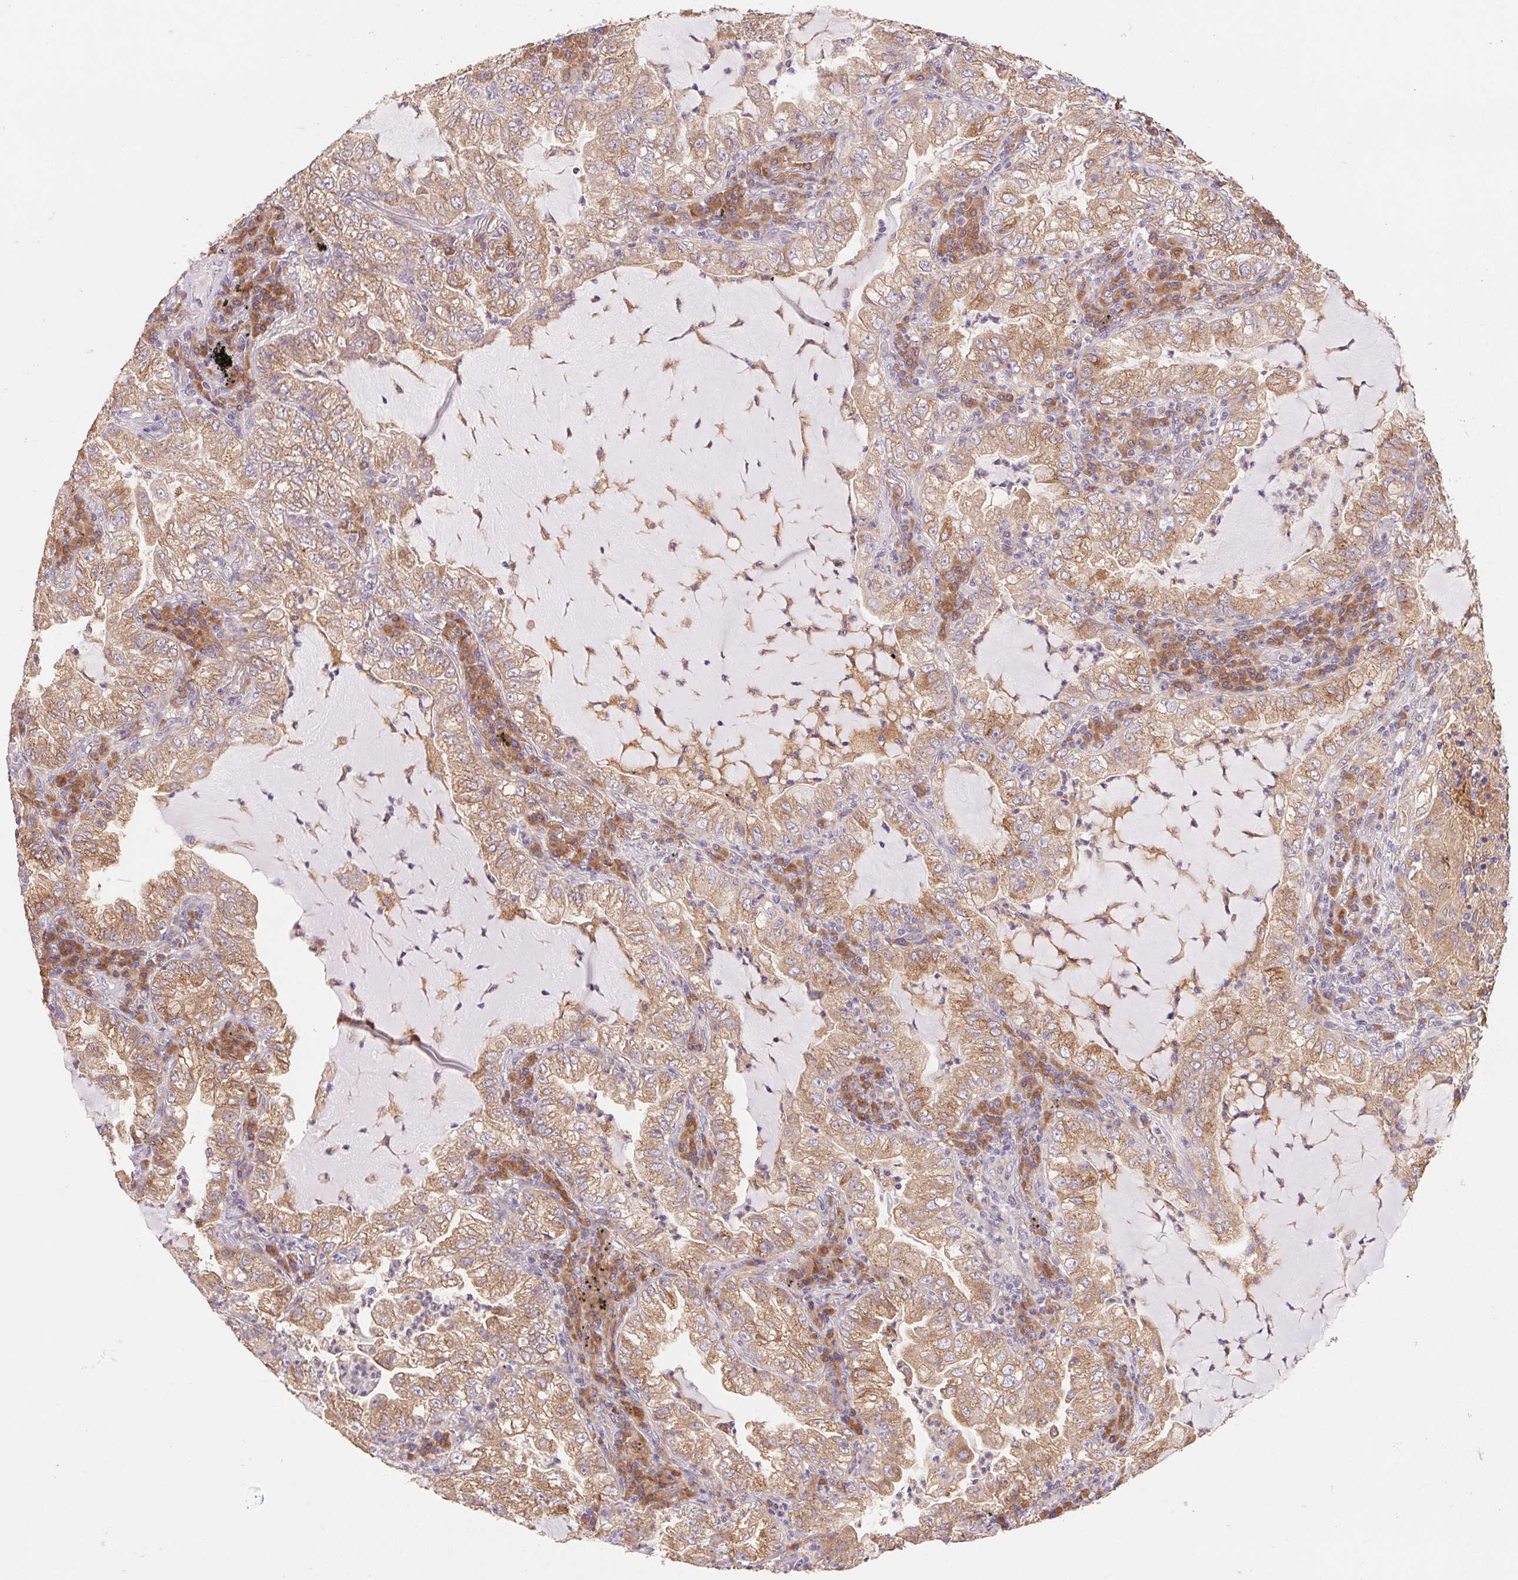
{"staining": {"intensity": "moderate", "quantity": ">75%", "location": "cytoplasmic/membranous"}, "tissue": "lung cancer", "cell_type": "Tumor cells", "image_type": "cancer", "snomed": [{"axis": "morphology", "description": "Adenocarcinoma, NOS"}, {"axis": "topography", "description": "Lung"}], "caption": "Brown immunohistochemical staining in lung adenocarcinoma reveals moderate cytoplasmic/membranous expression in about >75% of tumor cells.", "gene": "RAB1A", "patient": {"sex": "female", "age": 73}}